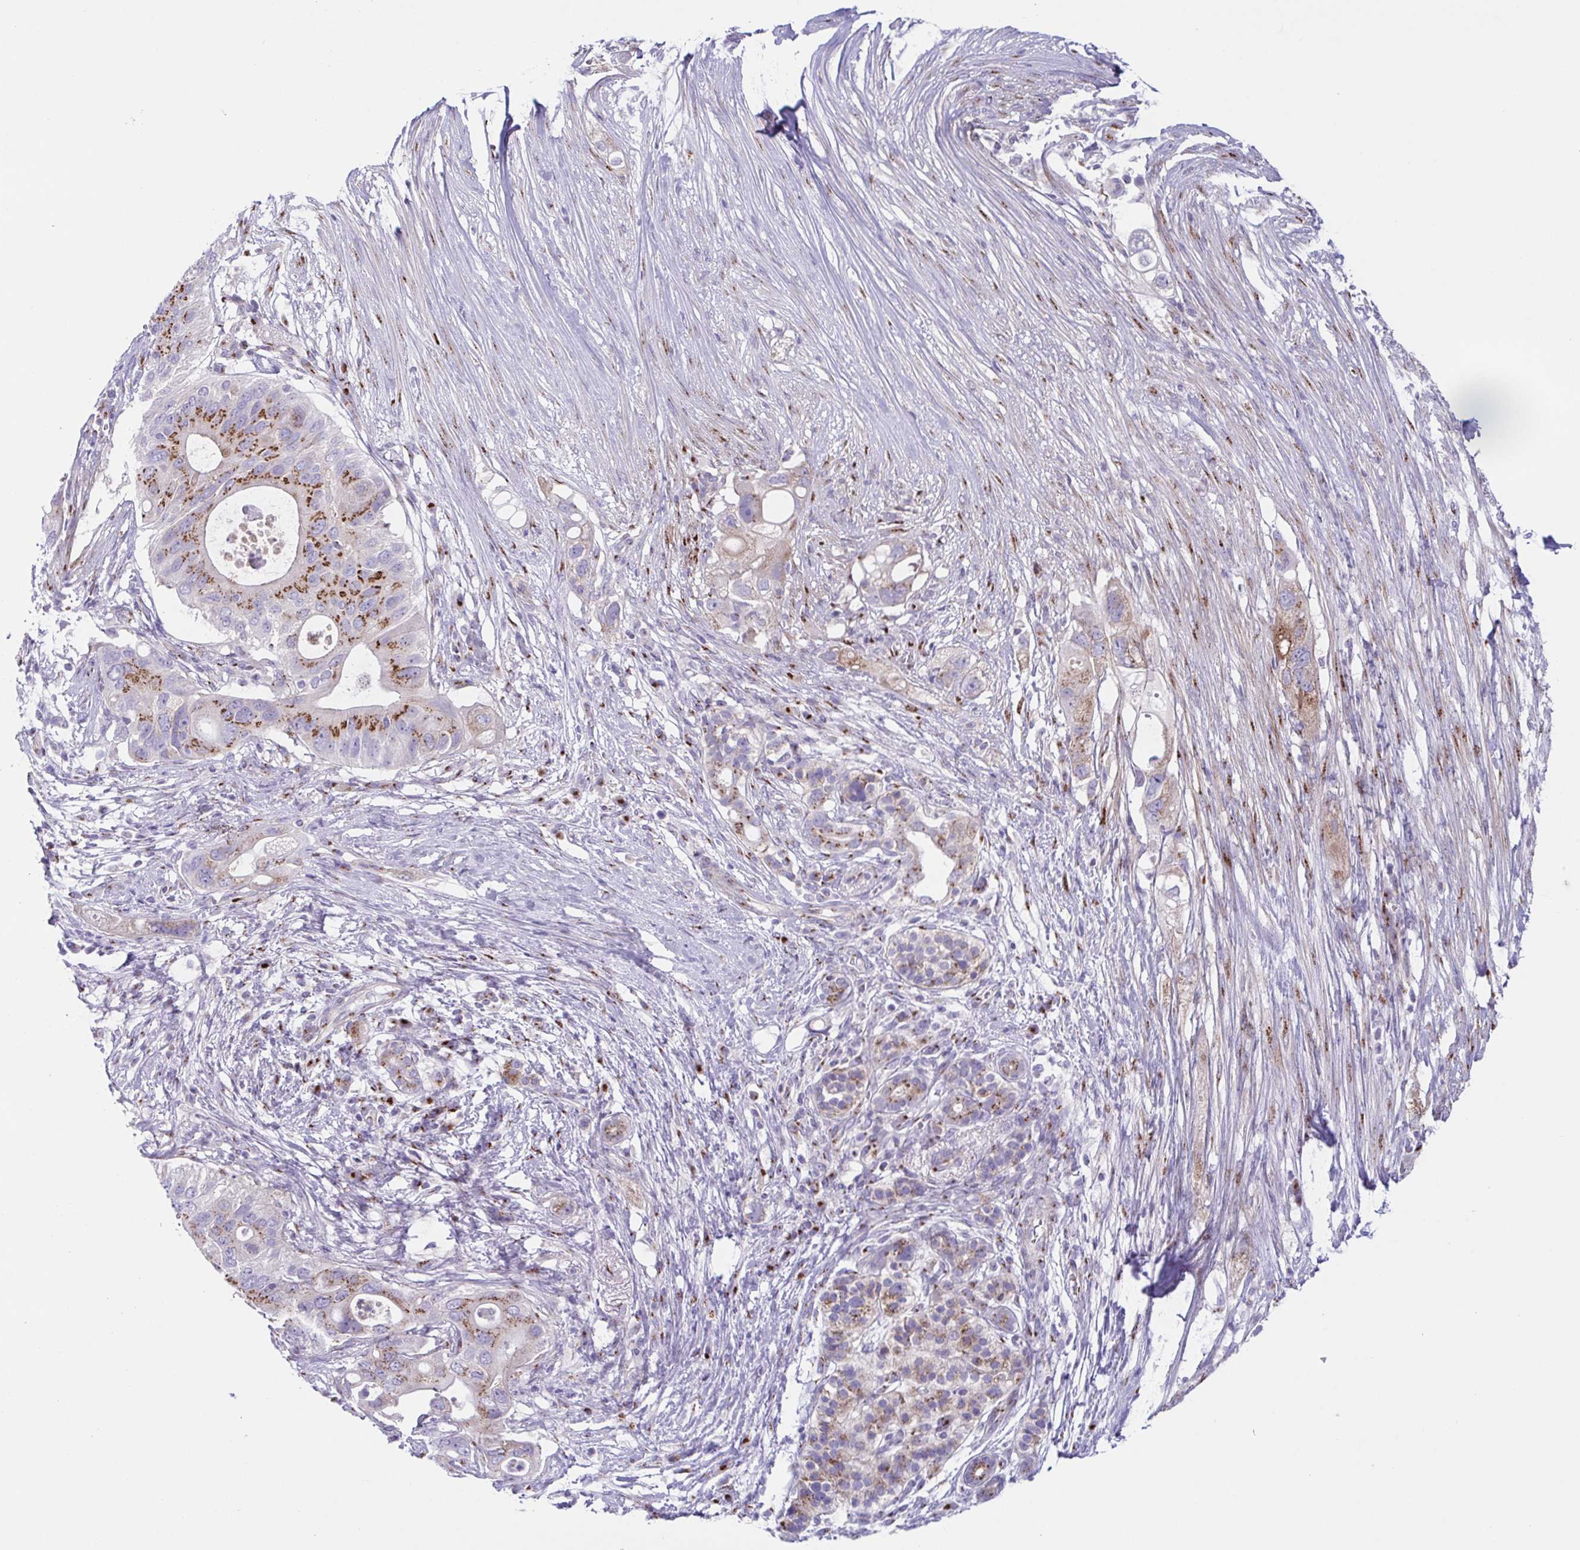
{"staining": {"intensity": "strong", "quantity": "25%-75%", "location": "cytoplasmic/membranous"}, "tissue": "pancreatic cancer", "cell_type": "Tumor cells", "image_type": "cancer", "snomed": [{"axis": "morphology", "description": "Adenocarcinoma, NOS"}, {"axis": "topography", "description": "Pancreas"}], "caption": "This histopathology image displays pancreatic cancer (adenocarcinoma) stained with immunohistochemistry to label a protein in brown. The cytoplasmic/membranous of tumor cells show strong positivity for the protein. Nuclei are counter-stained blue.", "gene": "COL17A1", "patient": {"sex": "female", "age": 72}}